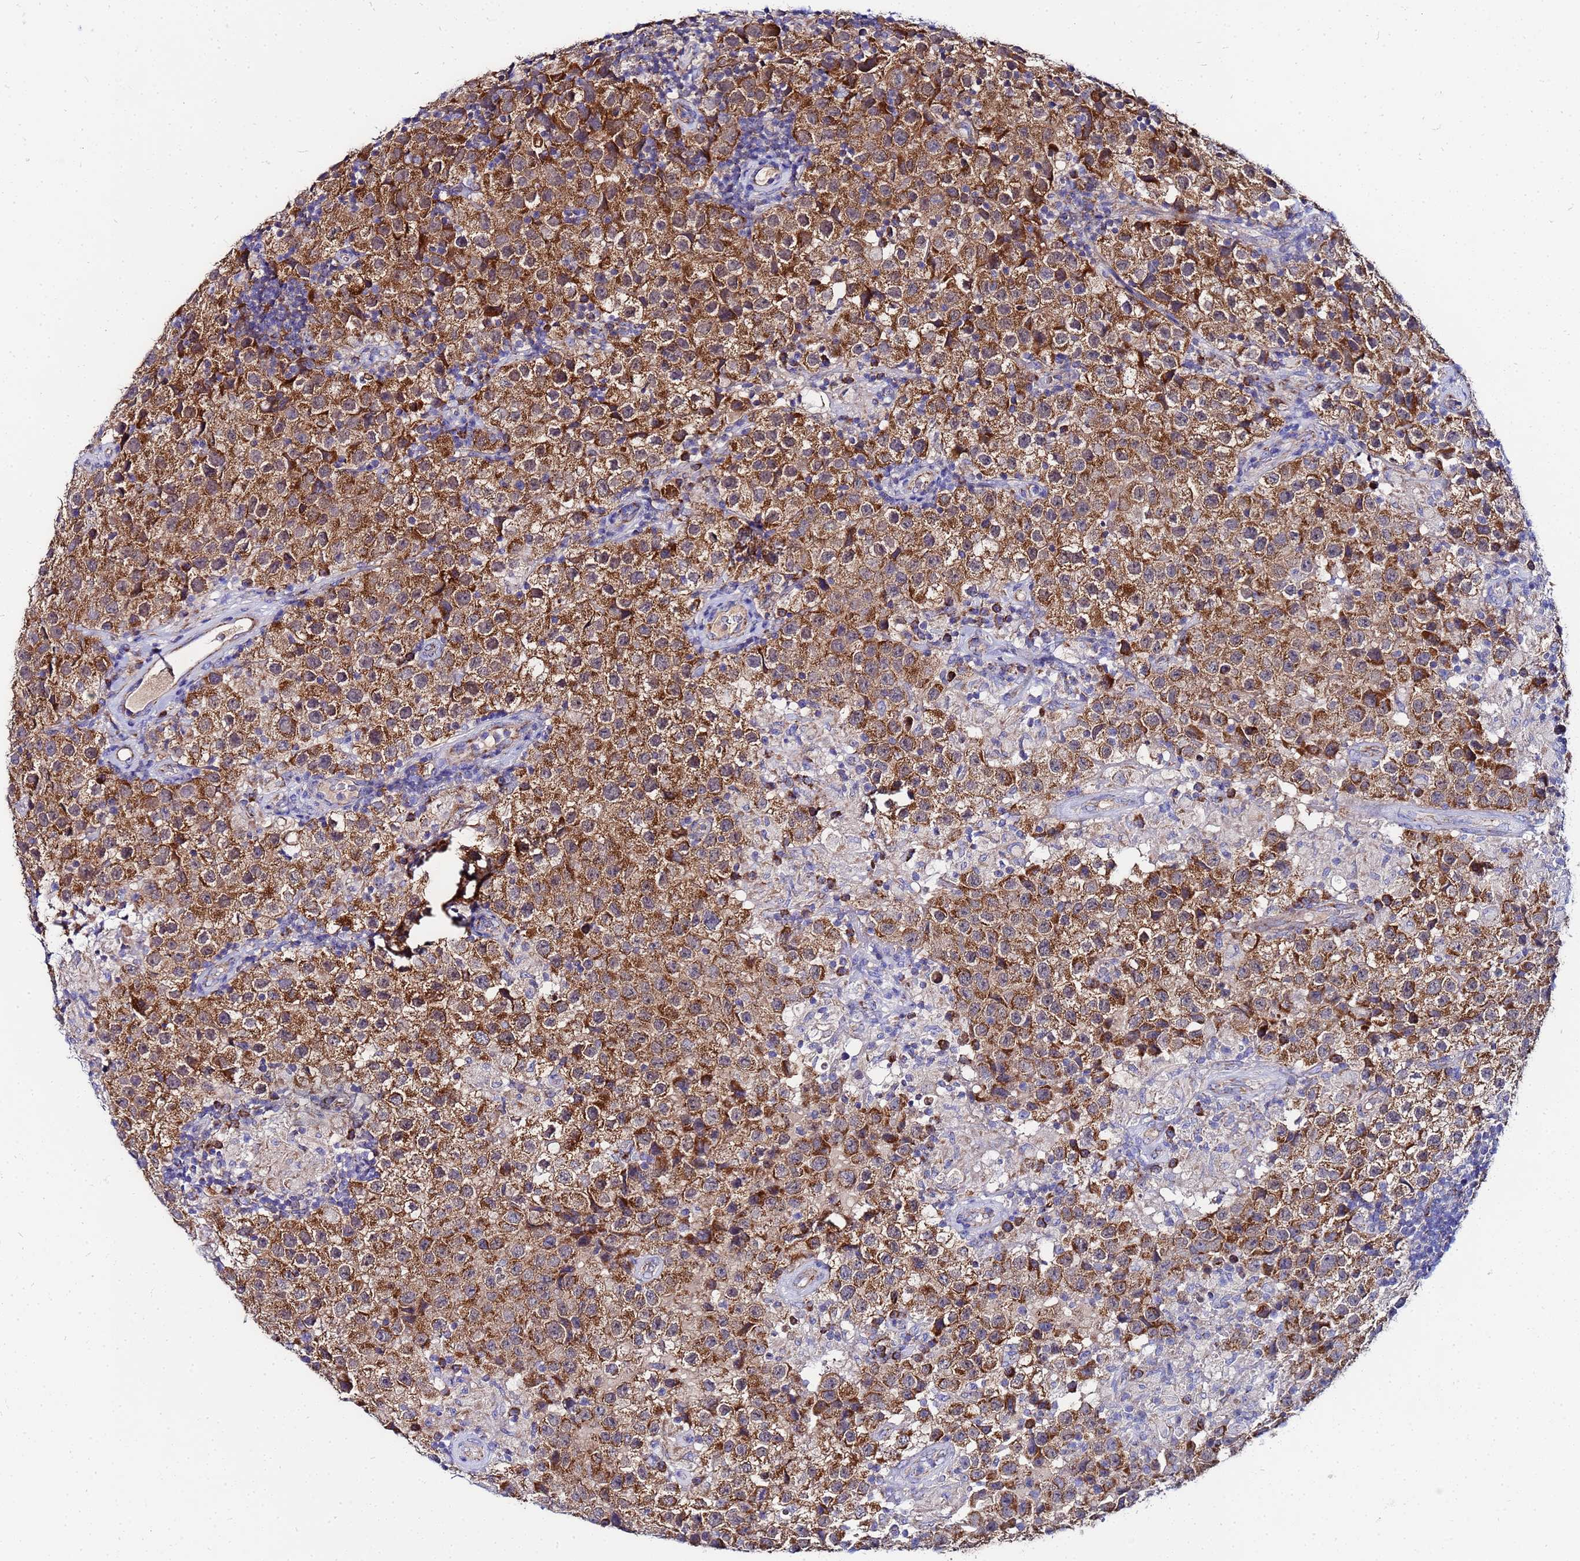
{"staining": {"intensity": "moderate", "quantity": ">75%", "location": "cytoplasmic/membranous"}, "tissue": "testis cancer", "cell_type": "Tumor cells", "image_type": "cancer", "snomed": [{"axis": "morphology", "description": "Seminoma, NOS"}, {"axis": "morphology", "description": "Carcinoma, Embryonal, NOS"}, {"axis": "topography", "description": "Testis"}], "caption": "A brown stain labels moderate cytoplasmic/membranous expression of a protein in human testis cancer (embryonal carcinoma) tumor cells.", "gene": "FAHD2A", "patient": {"sex": "male", "age": 41}}